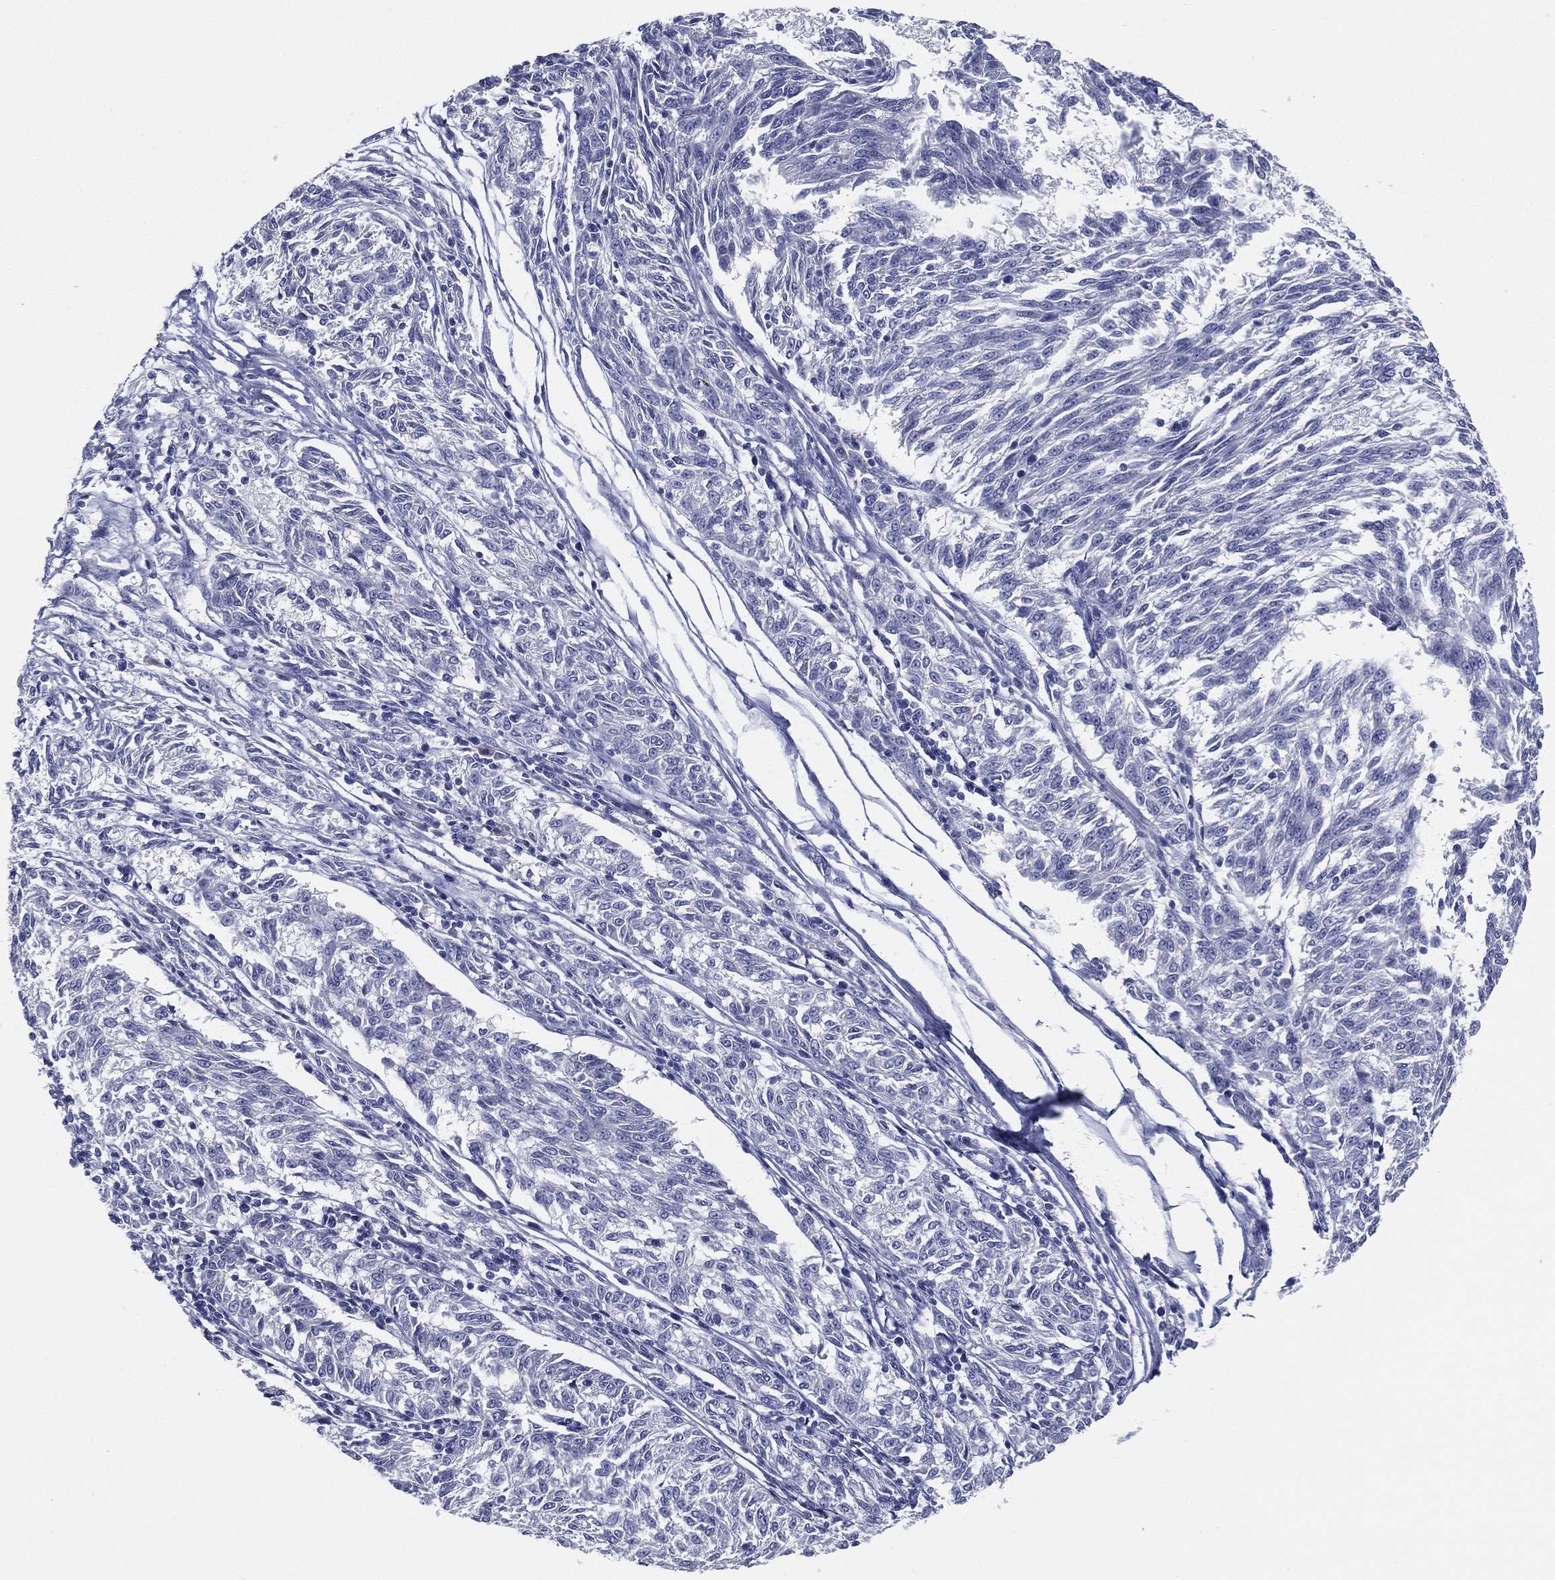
{"staining": {"intensity": "negative", "quantity": "none", "location": "none"}, "tissue": "melanoma", "cell_type": "Tumor cells", "image_type": "cancer", "snomed": [{"axis": "morphology", "description": "Malignant melanoma, NOS"}, {"axis": "topography", "description": "Skin"}], "caption": "This is an IHC photomicrograph of malignant melanoma. There is no expression in tumor cells.", "gene": "STS", "patient": {"sex": "female", "age": 72}}